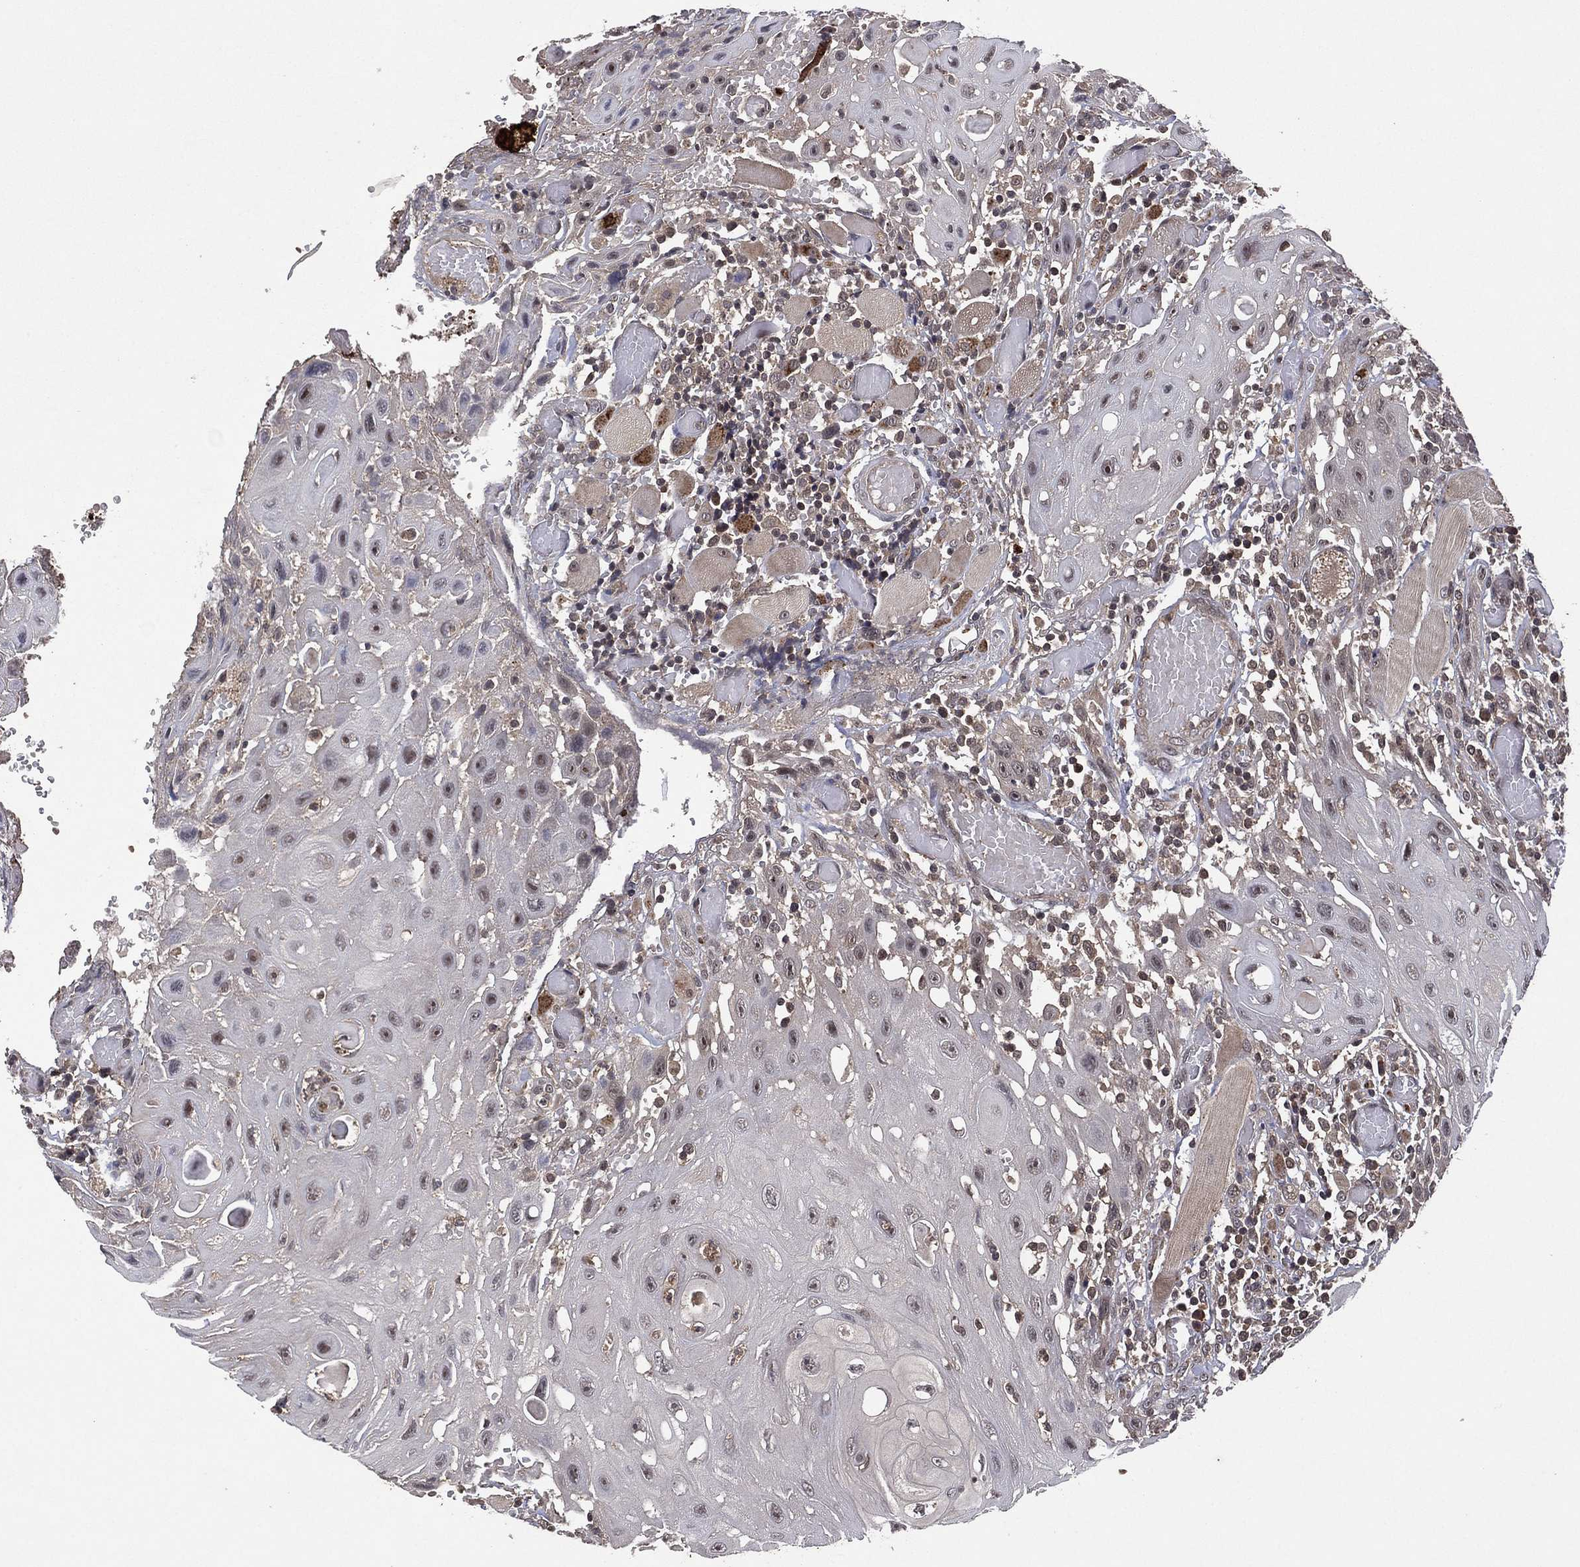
{"staining": {"intensity": "negative", "quantity": "none", "location": "none"}, "tissue": "head and neck cancer", "cell_type": "Tumor cells", "image_type": "cancer", "snomed": [{"axis": "morphology", "description": "Normal tissue, NOS"}, {"axis": "morphology", "description": "Squamous cell carcinoma, NOS"}, {"axis": "topography", "description": "Oral tissue"}, {"axis": "topography", "description": "Head-Neck"}], "caption": "Tumor cells are negative for protein expression in human head and neck cancer.", "gene": "ATG4B", "patient": {"sex": "male", "age": 71}}